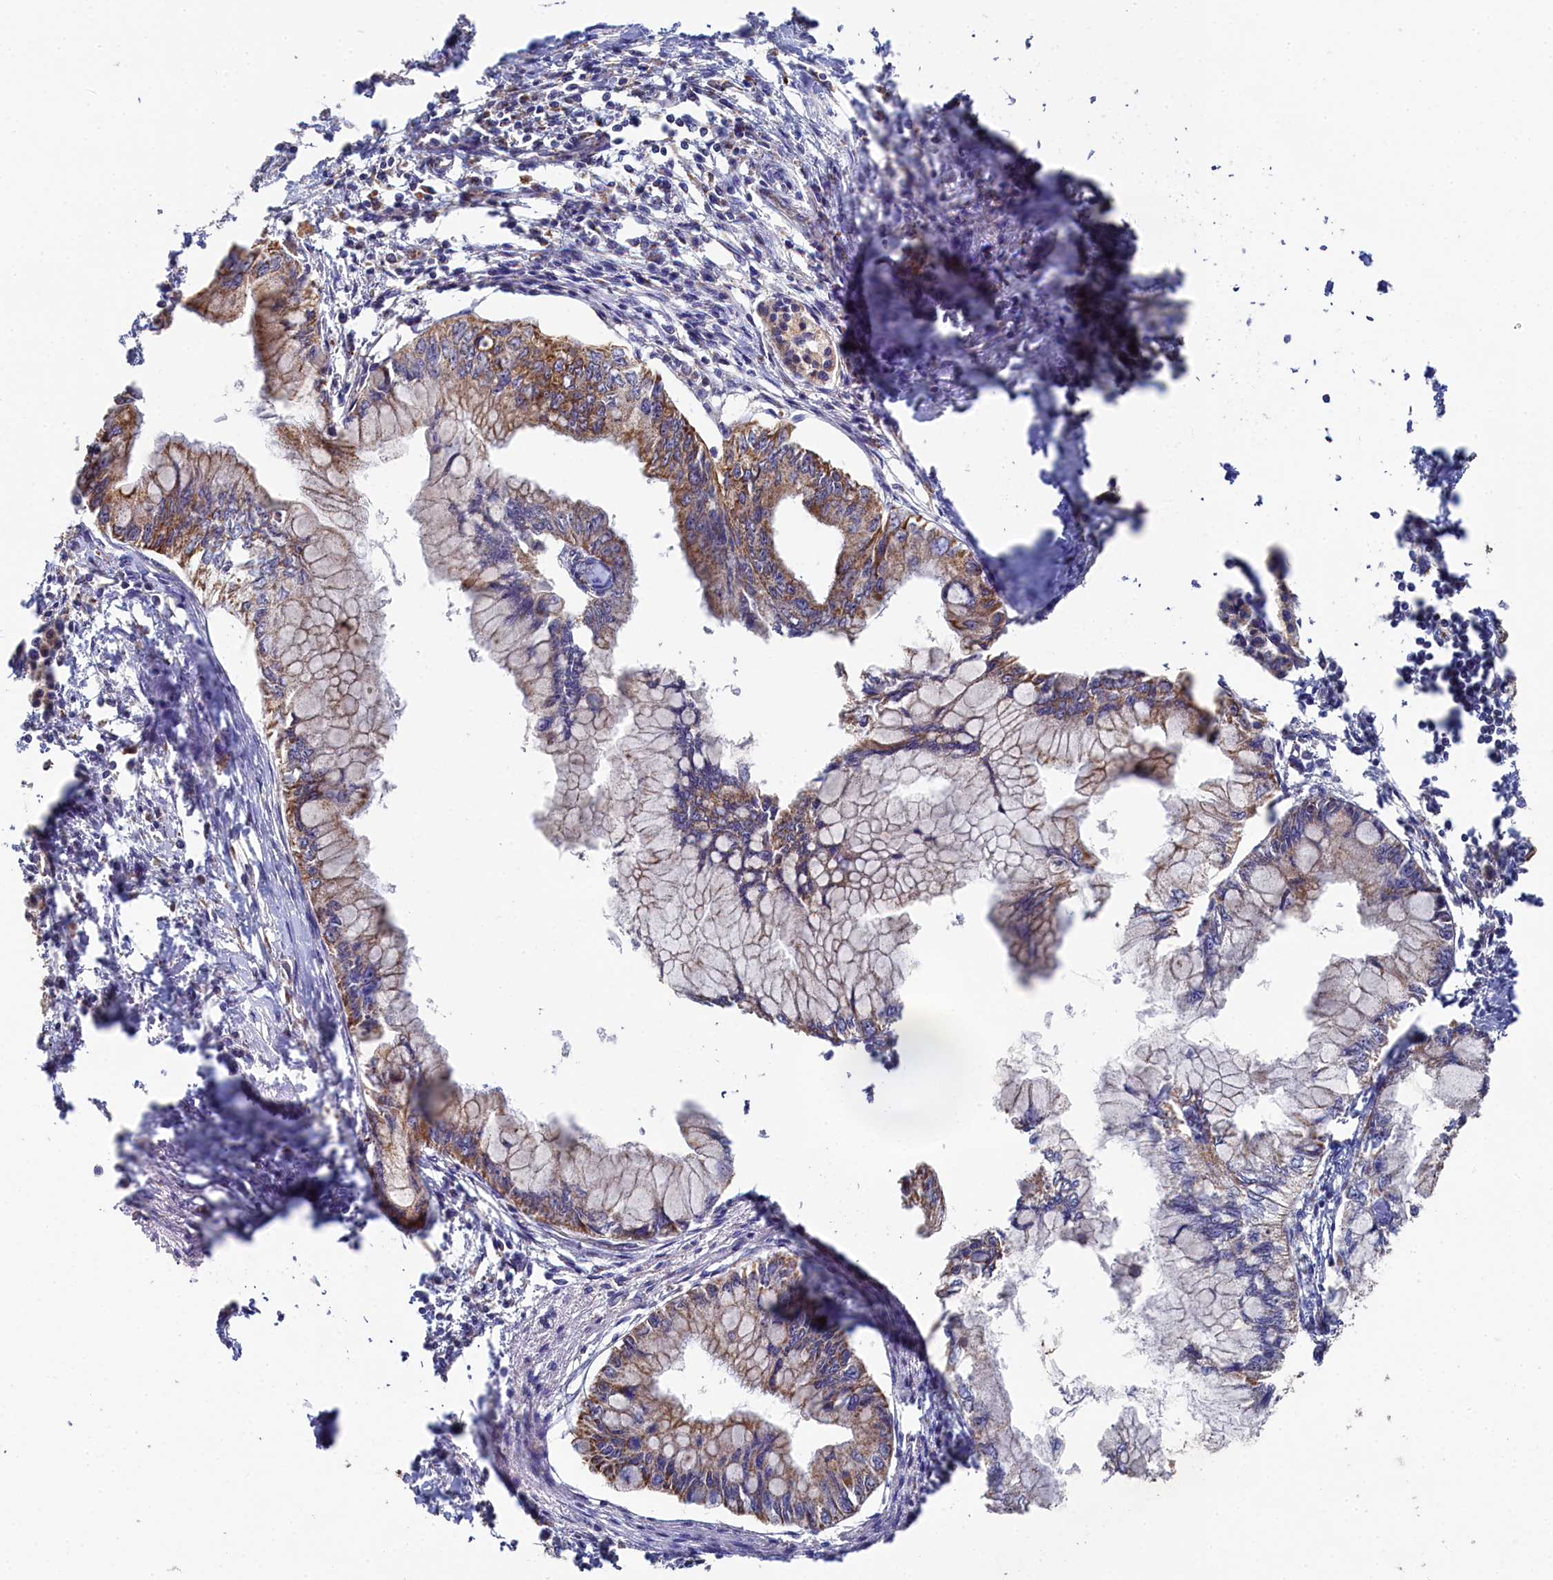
{"staining": {"intensity": "moderate", "quantity": ">75%", "location": "cytoplasmic/membranous"}, "tissue": "pancreatic cancer", "cell_type": "Tumor cells", "image_type": "cancer", "snomed": [{"axis": "morphology", "description": "Adenocarcinoma, NOS"}, {"axis": "topography", "description": "Pancreas"}], "caption": "Moderate cytoplasmic/membranous expression is seen in approximately >75% of tumor cells in pancreatic cancer. (IHC, brightfield microscopy, high magnification).", "gene": "HAUS2", "patient": {"sex": "male", "age": 48}}